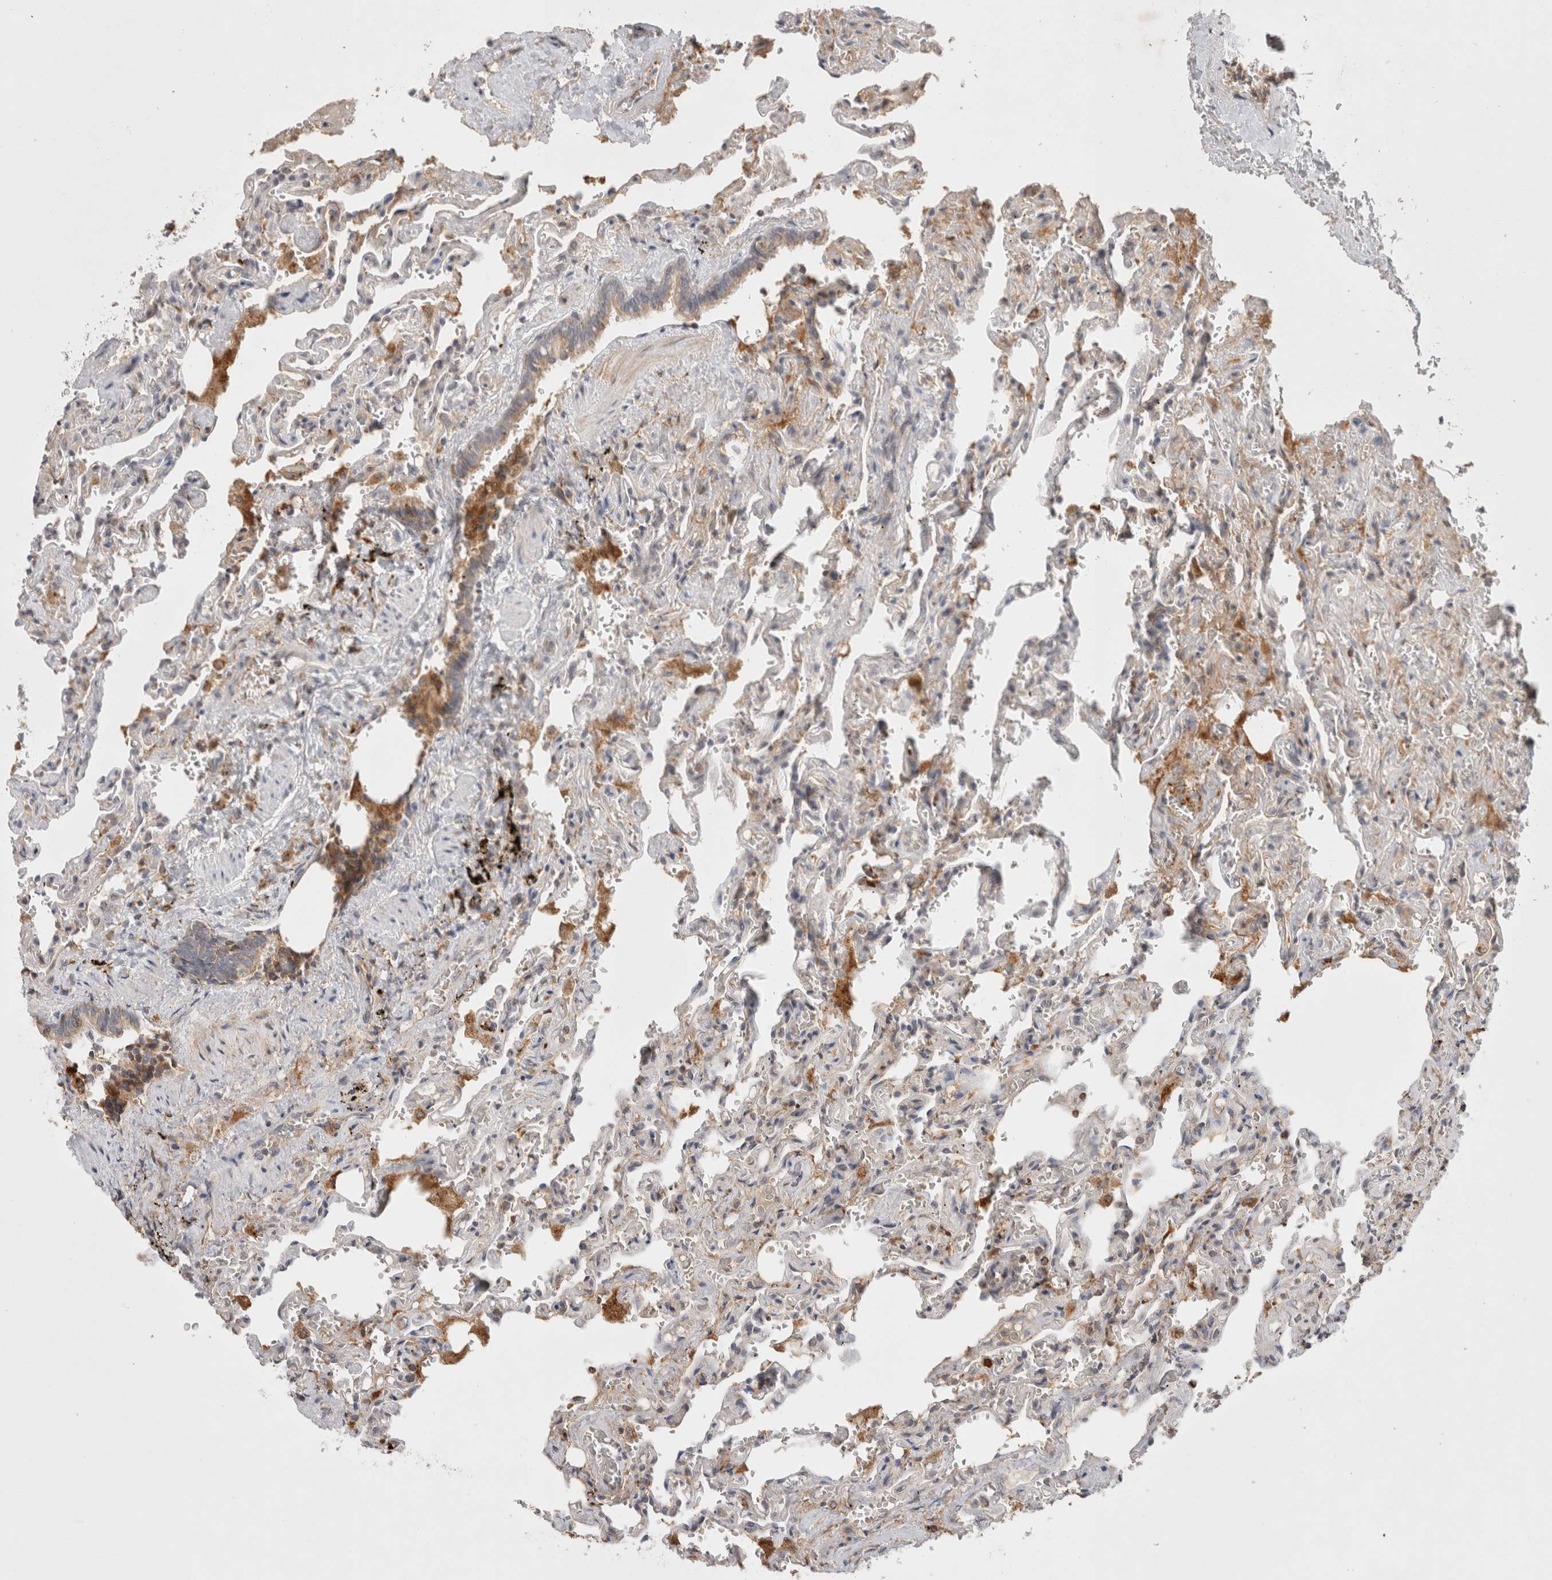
{"staining": {"intensity": "weak", "quantity": "<25%", "location": "cytoplasmic/membranous"}, "tissue": "lung", "cell_type": "Alveolar cells", "image_type": "normal", "snomed": [{"axis": "morphology", "description": "Normal tissue, NOS"}, {"axis": "topography", "description": "Lung"}], "caption": "Alveolar cells are negative for brown protein staining in normal lung. (Stains: DAB immunohistochemistry with hematoxylin counter stain, Microscopy: brightfield microscopy at high magnification).", "gene": "HROB", "patient": {"sex": "male", "age": 21}}